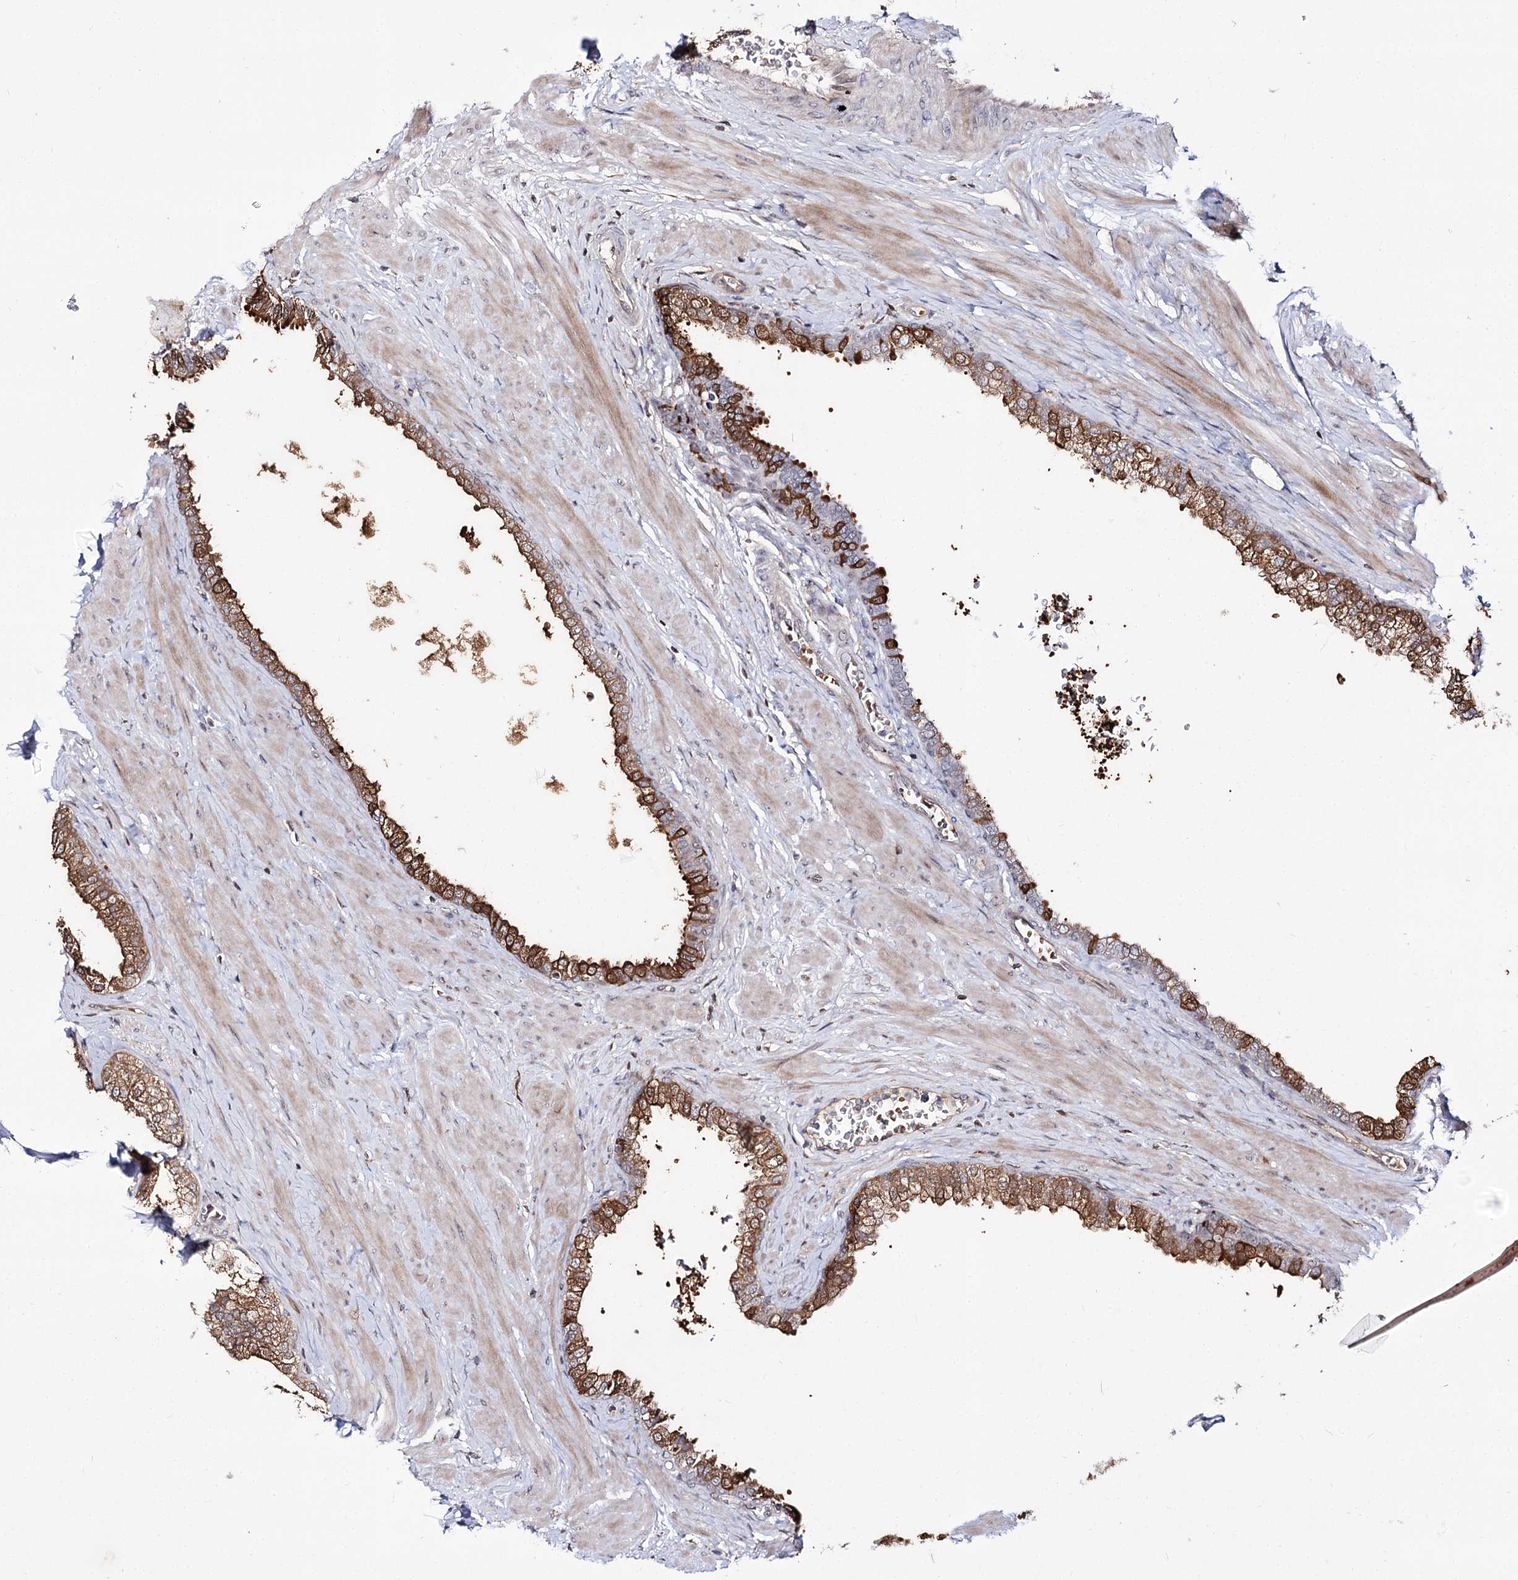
{"staining": {"intensity": "moderate", "quantity": "25%-75%", "location": "cytoplasmic/membranous"}, "tissue": "prostate", "cell_type": "Glandular cells", "image_type": "normal", "snomed": [{"axis": "morphology", "description": "Normal tissue, NOS"}, {"axis": "morphology", "description": "Urothelial carcinoma, Low grade"}, {"axis": "topography", "description": "Urinary bladder"}, {"axis": "topography", "description": "Prostate"}], "caption": "Immunohistochemistry (IHC) of normal human prostate exhibits medium levels of moderate cytoplasmic/membranous staining in approximately 25%-75% of glandular cells. The staining is performed using DAB (3,3'-diaminobenzidine) brown chromogen to label protein expression. The nuclei are counter-stained blue using hematoxylin.", "gene": "RRP9", "patient": {"sex": "male", "age": 60}}